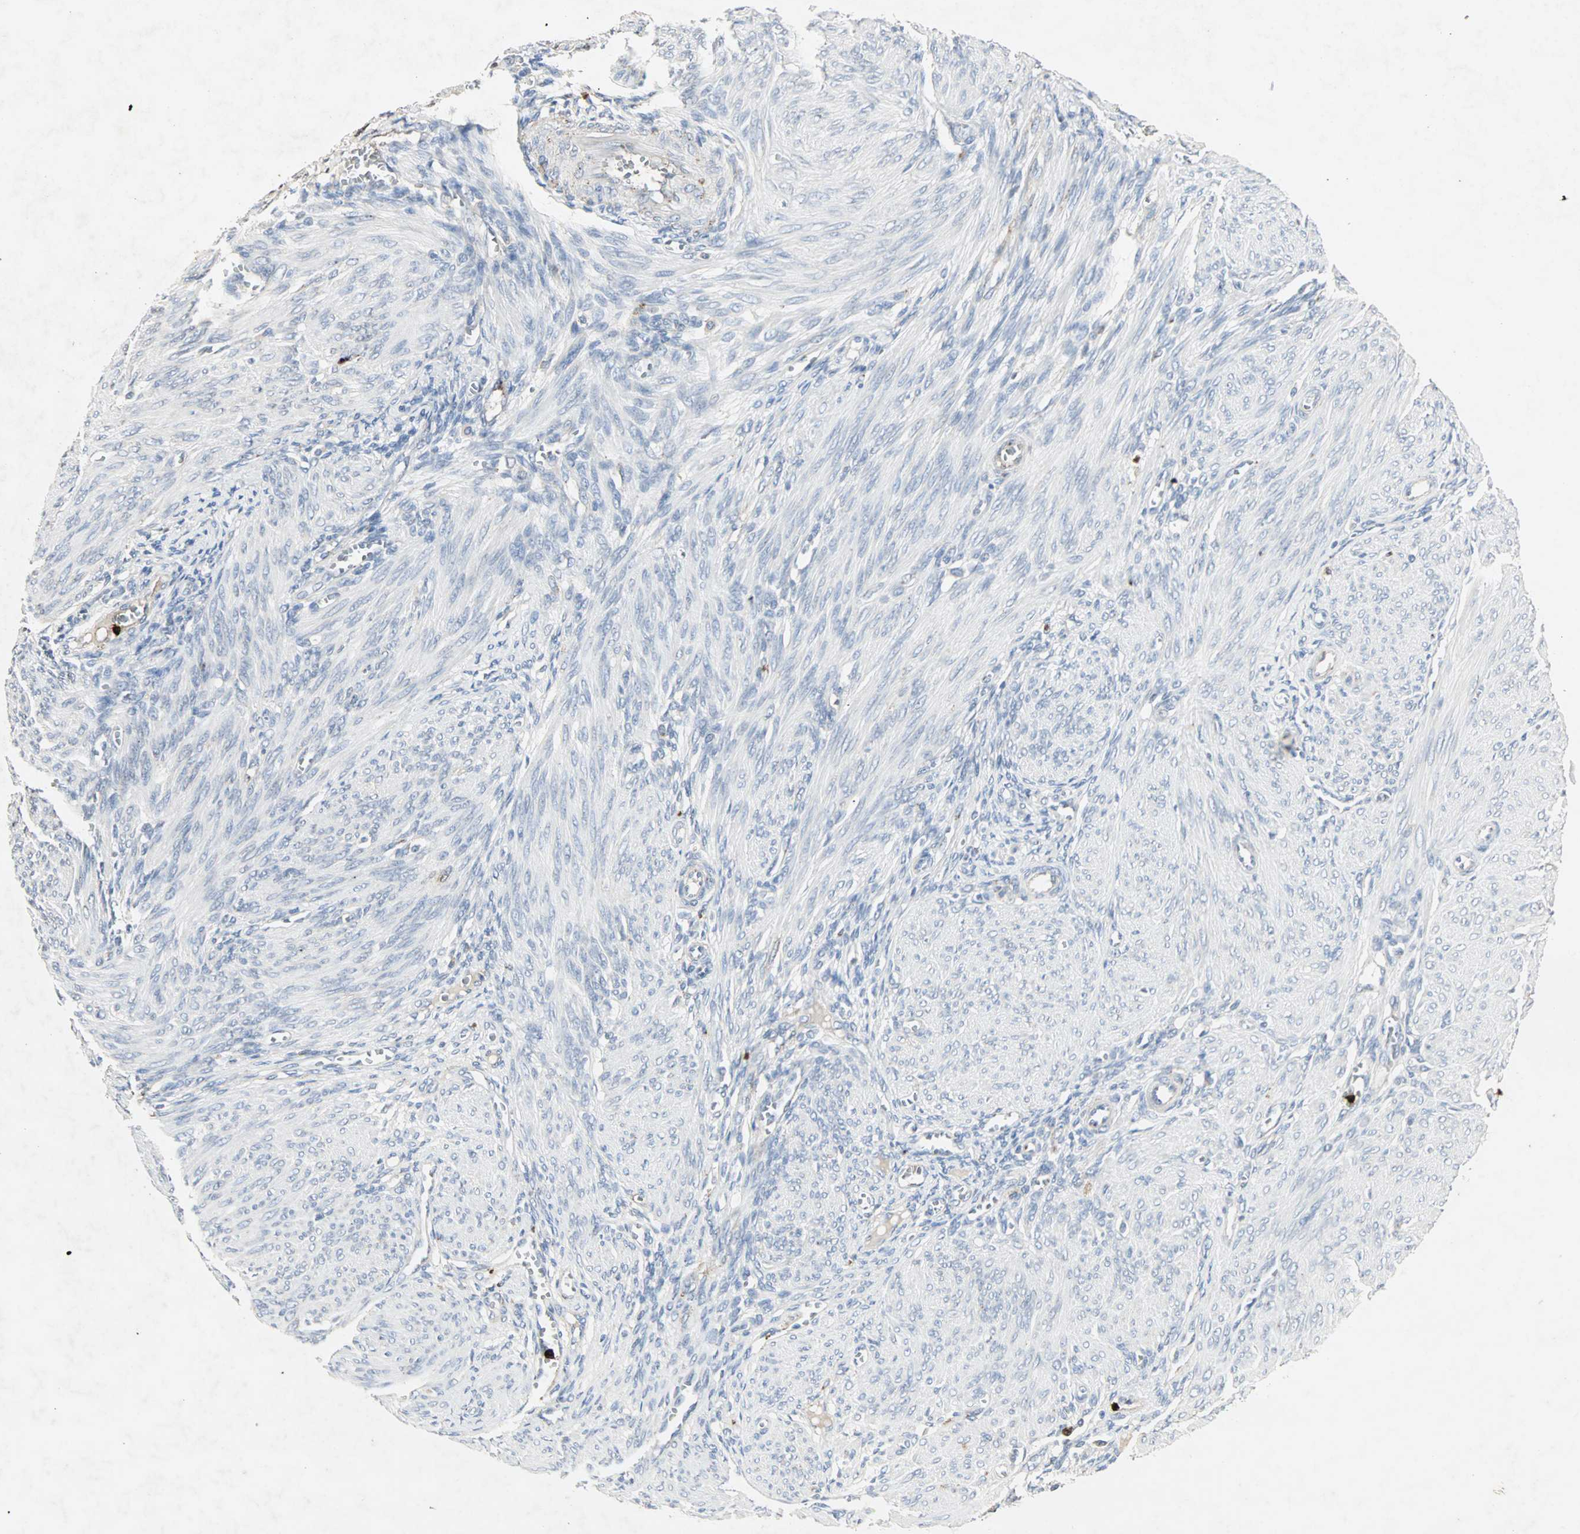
{"staining": {"intensity": "negative", "quantity": "none", "location": "none"}, "tissue": "endometrium", "cell_type": "Cells in endometrial stroma", "image_type": "normal", "snomed": [{"axis": "morphology", "description": "Normal tissue, NOS"}, {"axis": "topography", "description": "Endometrium"}], "caption": "A high-resolution micrograph shows IHC staining of benign endometrium, which exhibits no significant staining in cells in endometrial stroma. (DAB immunohistochemistry, high magnification).", "gene": "CEACAM6", "patient": {"sex": "female", "age": 72}}